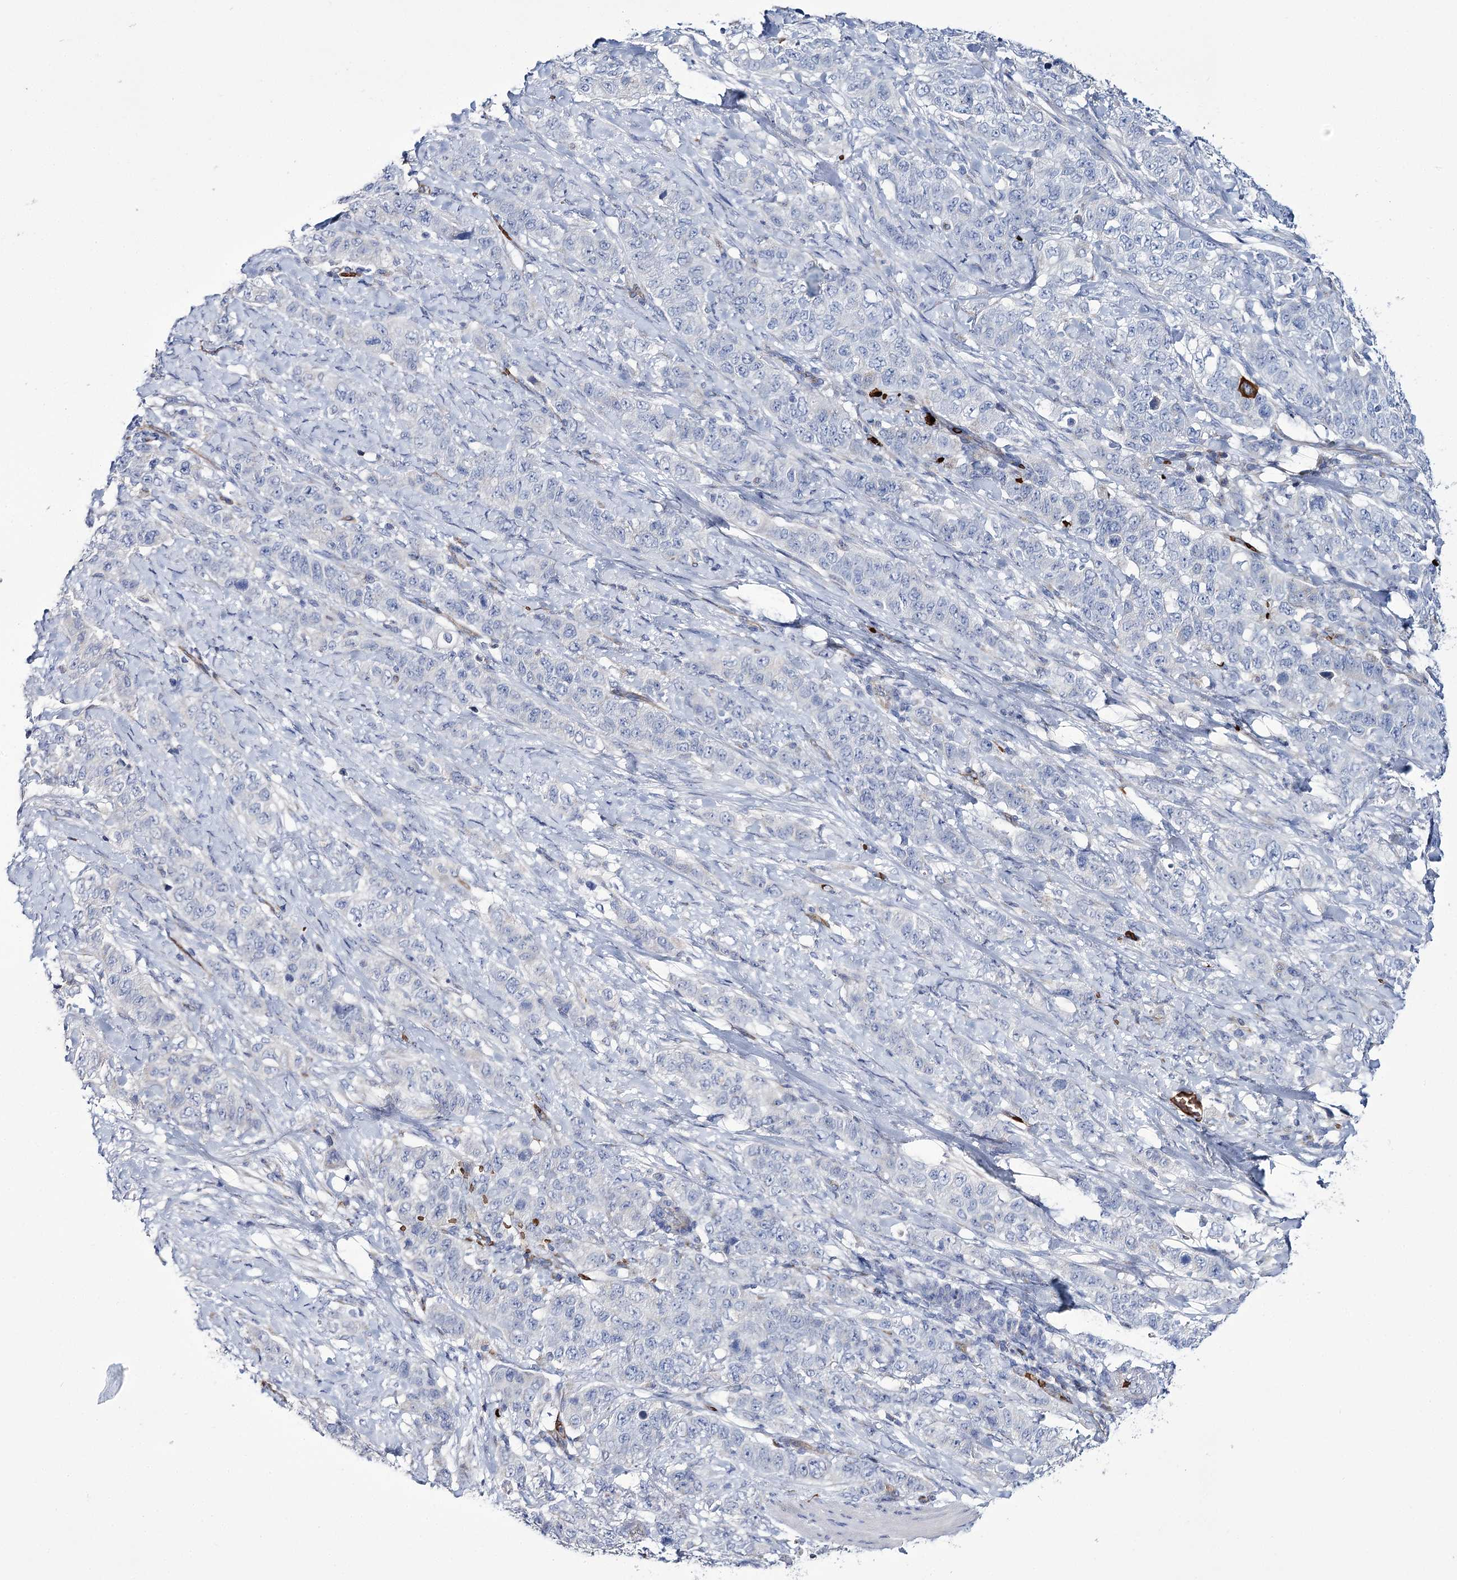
{"staining": {"intensity": "negative", "quantity": "none", "location": "none"}, "tissue": "stomach cancer", "cell_type": "Tumor cells", "image_type": "cancer", "snomed": [{"axis": "morphology", "description": "Adenocarcinoma, NOS"}, {"axis": "topography", "description": "Stomach"}], "caption": "A photomicrograph of human stomach cancer is negative for staining in tumor cells. The staining is performed using DAB (3,3'-diaminobenzidine) brown chromogen with nuclei counter-stained in using hematoxylin.", "gene": "GBF1", "patient": {"sex": "male", "age": 48}}